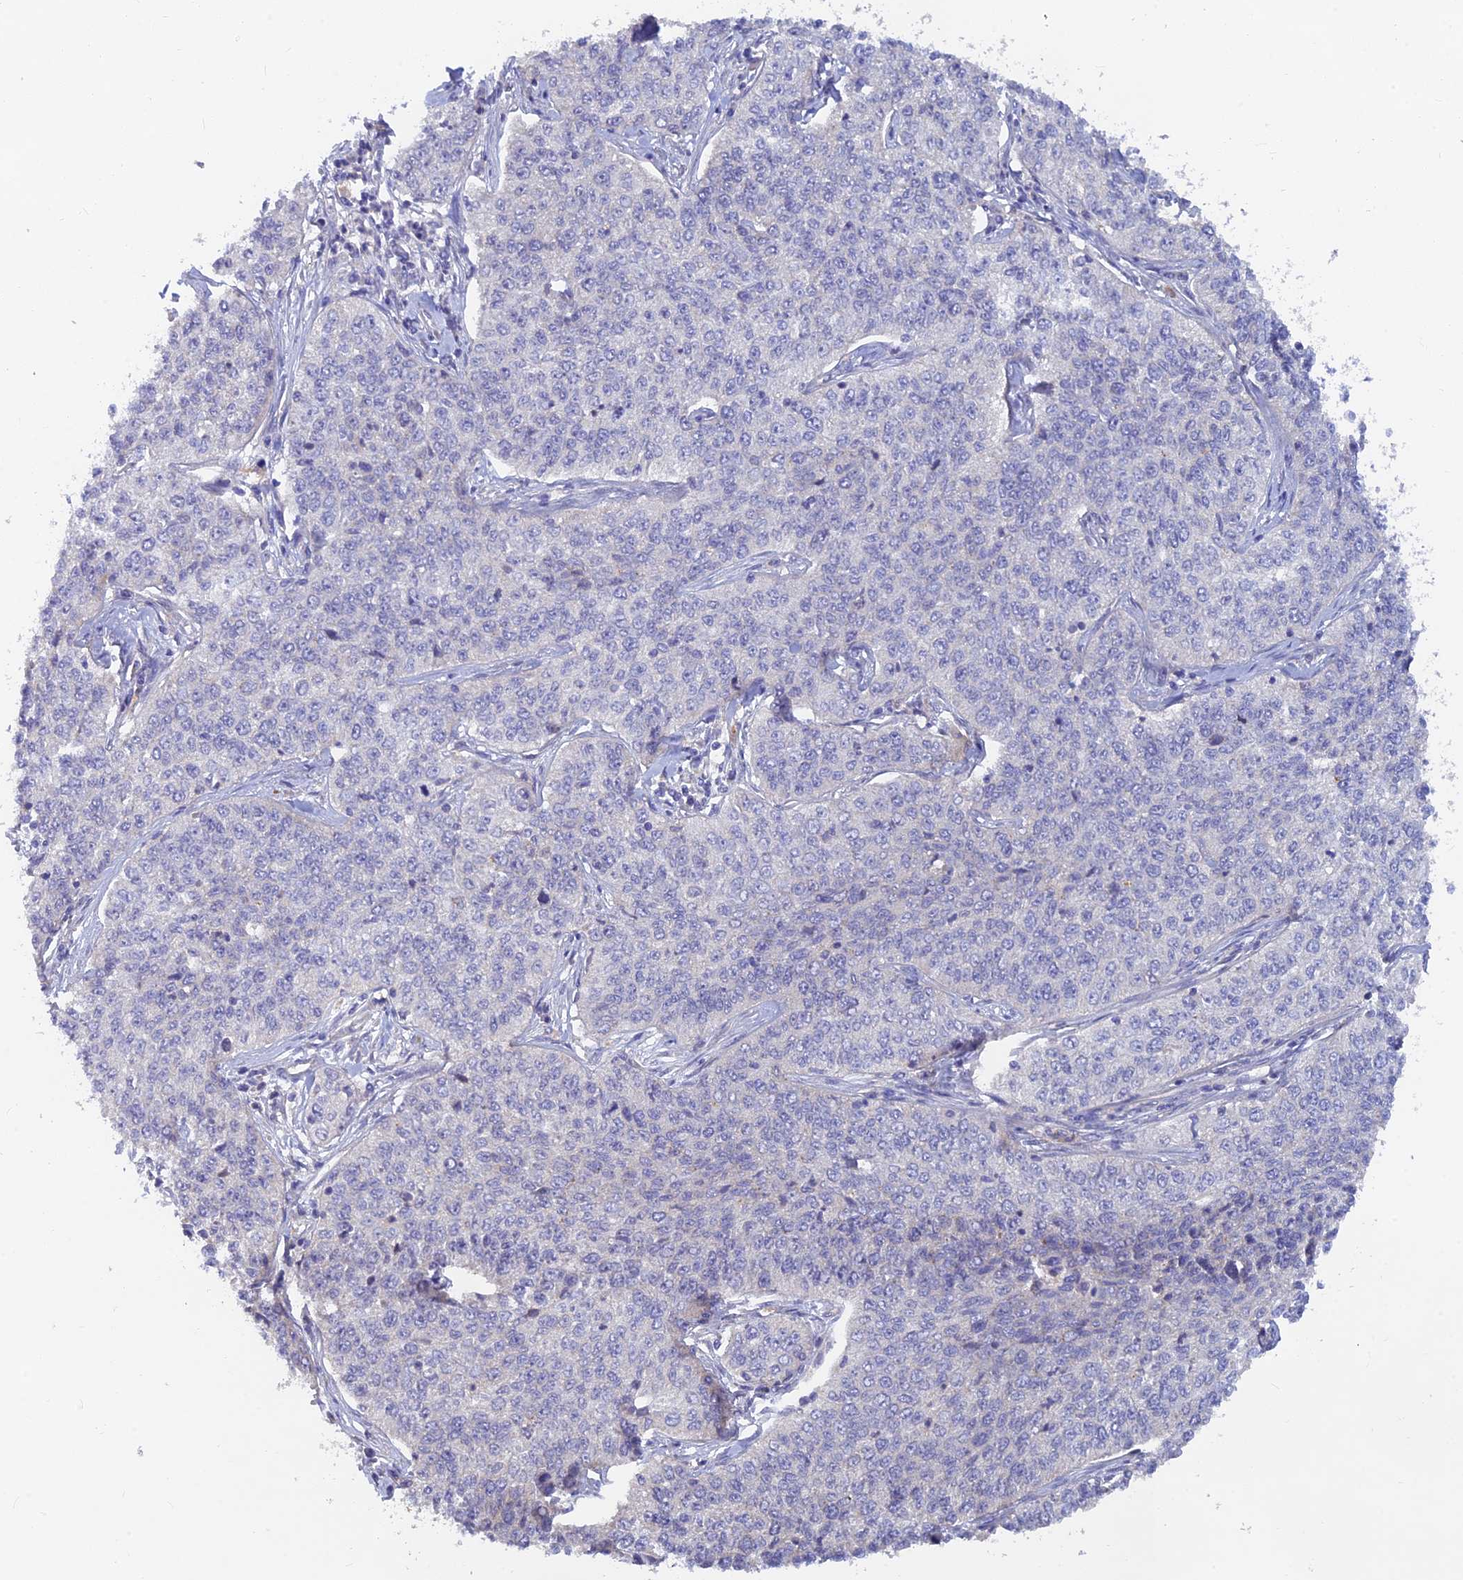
{"staining": {"intensity": "negative", "quantity": "none", "location": "none"}, "tissue": "cervical cancer", "cell_type": "Tumor cells", "image_type": "cancer", "snomed": [{"axis": "morphology", "description": "Squamous cell carcinoma, NOS"}, {"axis": "topography", "description": "Cervix"}], "caption": "Immunohistochemical staining of squamous cell carcinoma (cervical) demonstrates no significant staining in tumor cells.", "gene": "ARRDC1", "patient": {"sex": "female", "age": 35}}